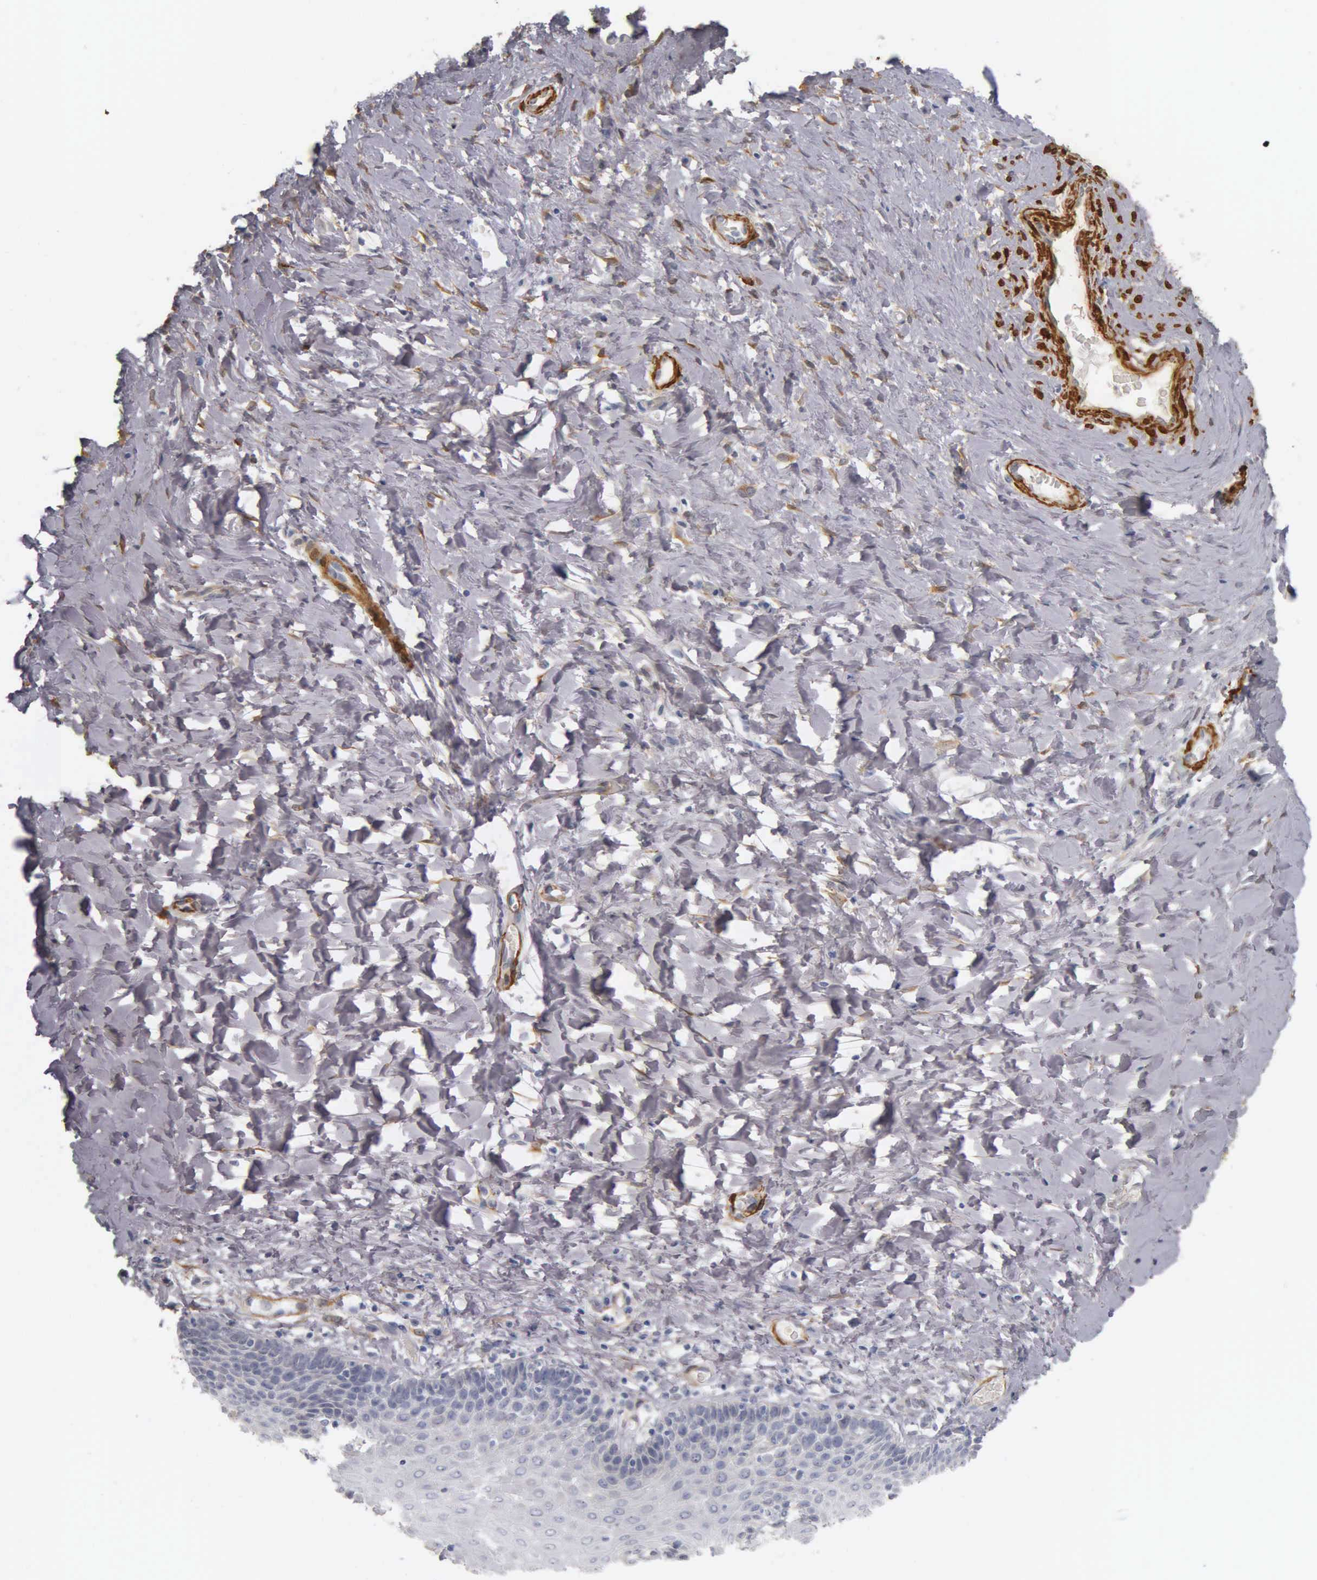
{"staining": {"intensity": "negative", "quantity": "none", "location": "none"}, "tissue": "cervix", "cell_type": "Glandular cells", "image_type": "normal", "snomed": [{"axis": "morphology", "description": "Normal tissue, NOS"}, {"axis": "topography", "description": "Cervix"}], "caption": "The immunohistochemistry (IHC) image has no significant staining in glandular cells of cervix. (Stains: DAB IHC with hematoxylin counter stain, Microscopy: brightfield microscopy at high magnification).", "gene": "CNN1", "patient": {"sex": "female", "age": 53}}